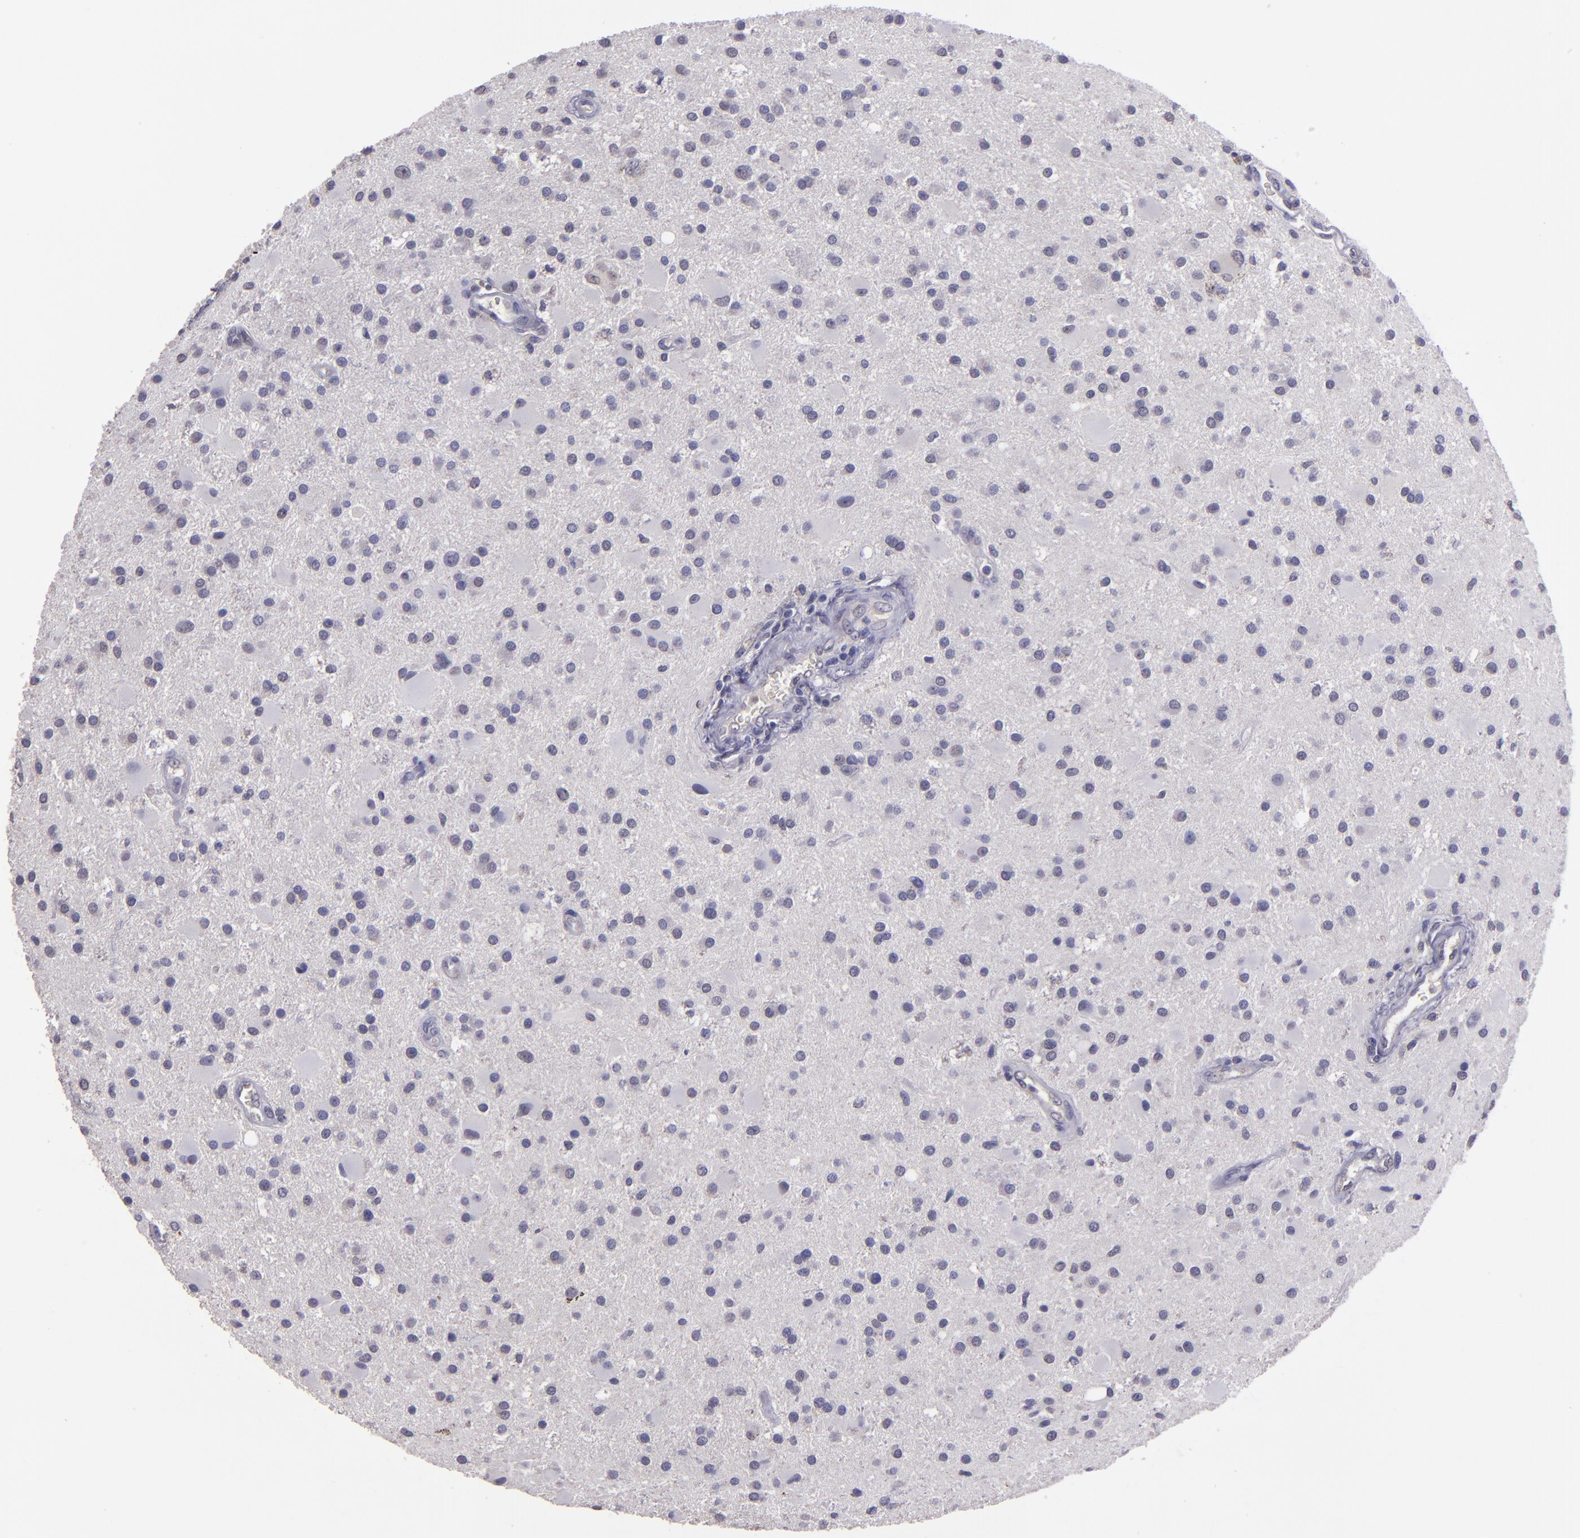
{"staining": {"intensity": "negative", "quantity": "none", "location": "none"}, "tissue": "glioma", "cell_type": "Tumor cells", "image_type": "cancer", "snomed": [{"axis": "morphology", "description": "Glioma, malignant, Low grade"}, {"axis": "topography", "description": "Brain"}], "caption": "IHC histopathology image of neoplastic tissue: glioma stained with DAB (3,3'-diaminobenzidine) shows no significant protein expression in tumor cells.", "gene": "CEBPE", "patient": {"sex": "male", "age": 58}}